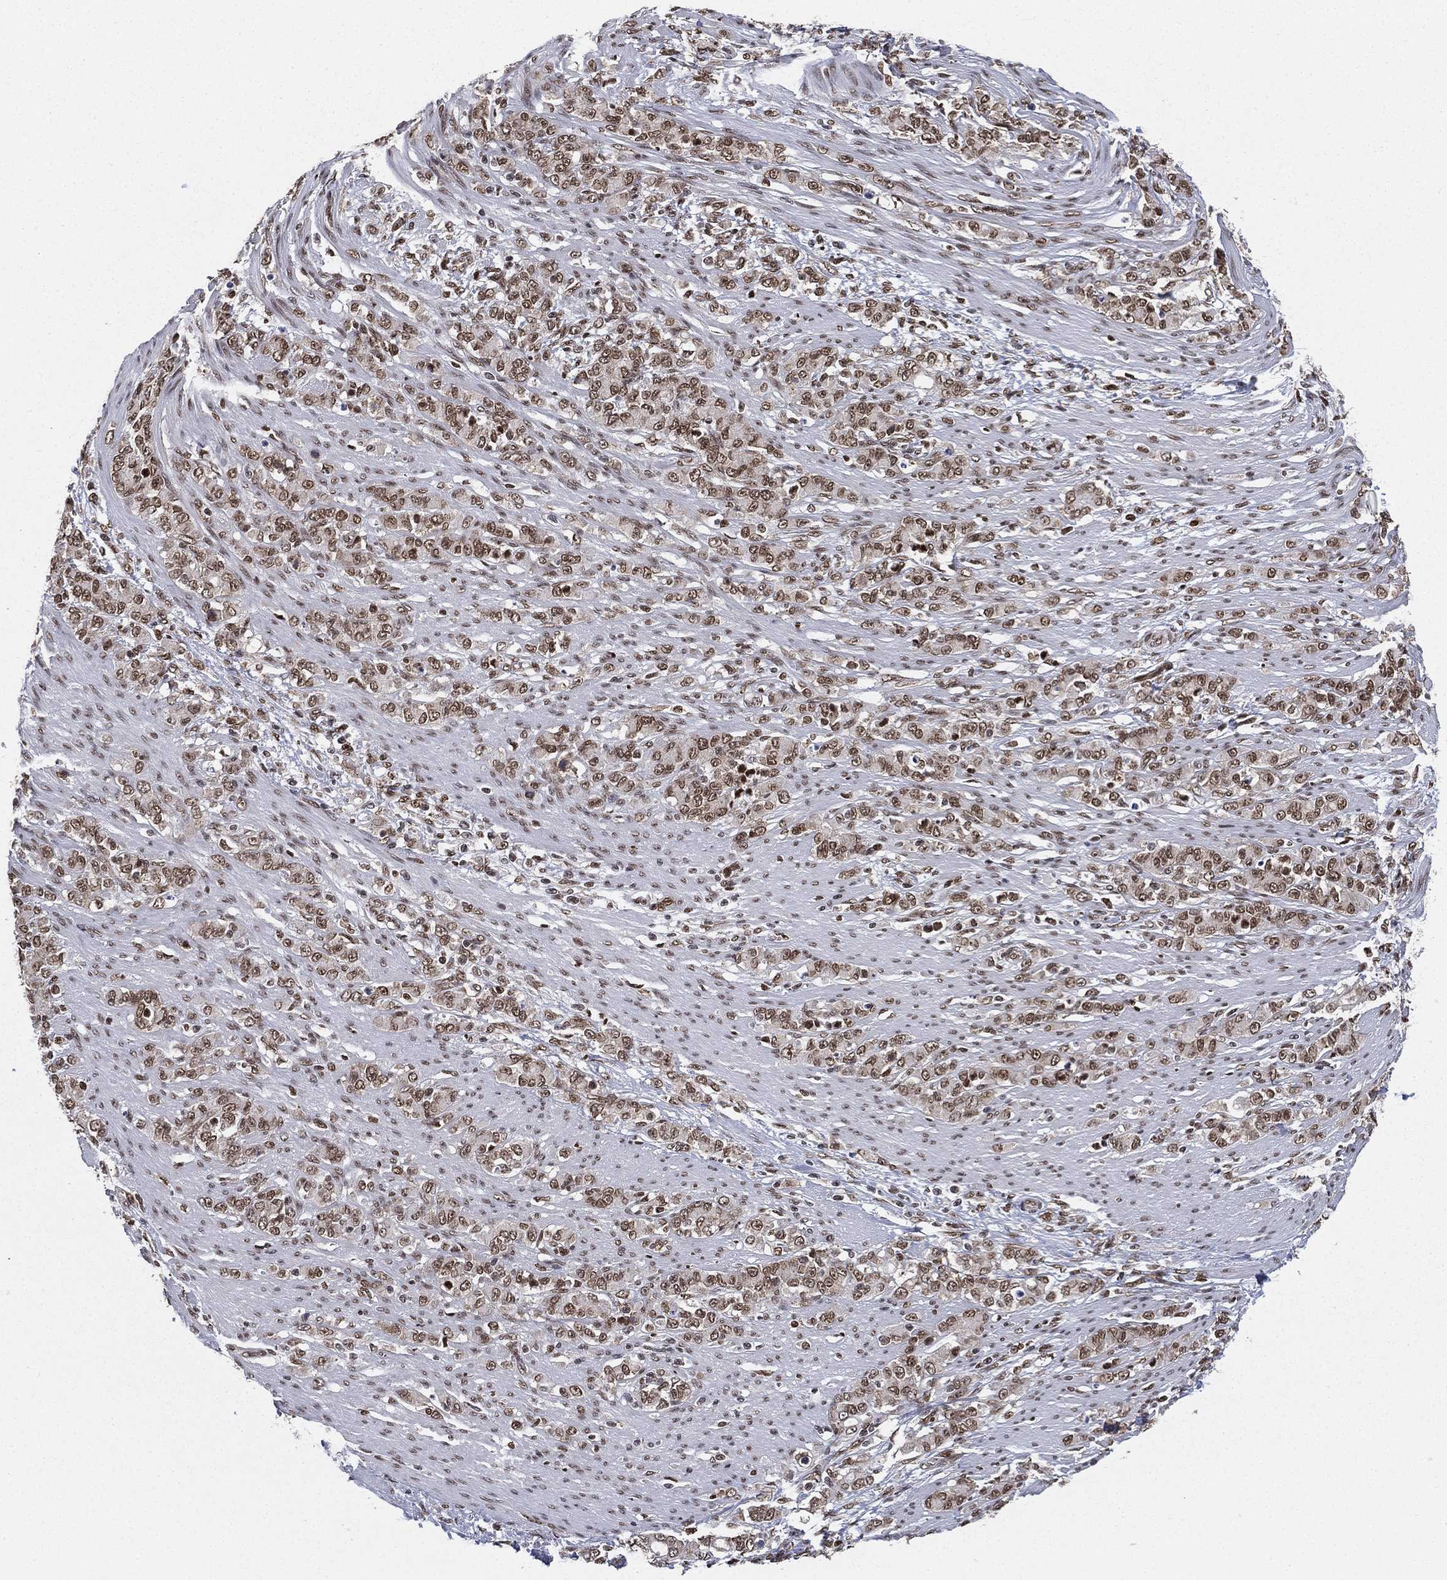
{"staining": {"intensity": "moderate", "quantity": ">75%", "location": "nuclear"}, "tissue": "stomach cancer", "cell_type": "Tumor cells", "image_type": "cancer", "snomed": [{"axis": "morphology", "description": "Normal tissue, NOS"}, {"axis": "morphology", "description": "Adenocarcinoma, NOS"}, {"axis": "topography", "description": "Stomach"}], "caption": "Human stomach cancer (adenocarcinoma) stained with a protein marker displays moderate staining in tumor cells.", "gene": "FUBP3", "patient": {"sex": "female", "age": 79}}